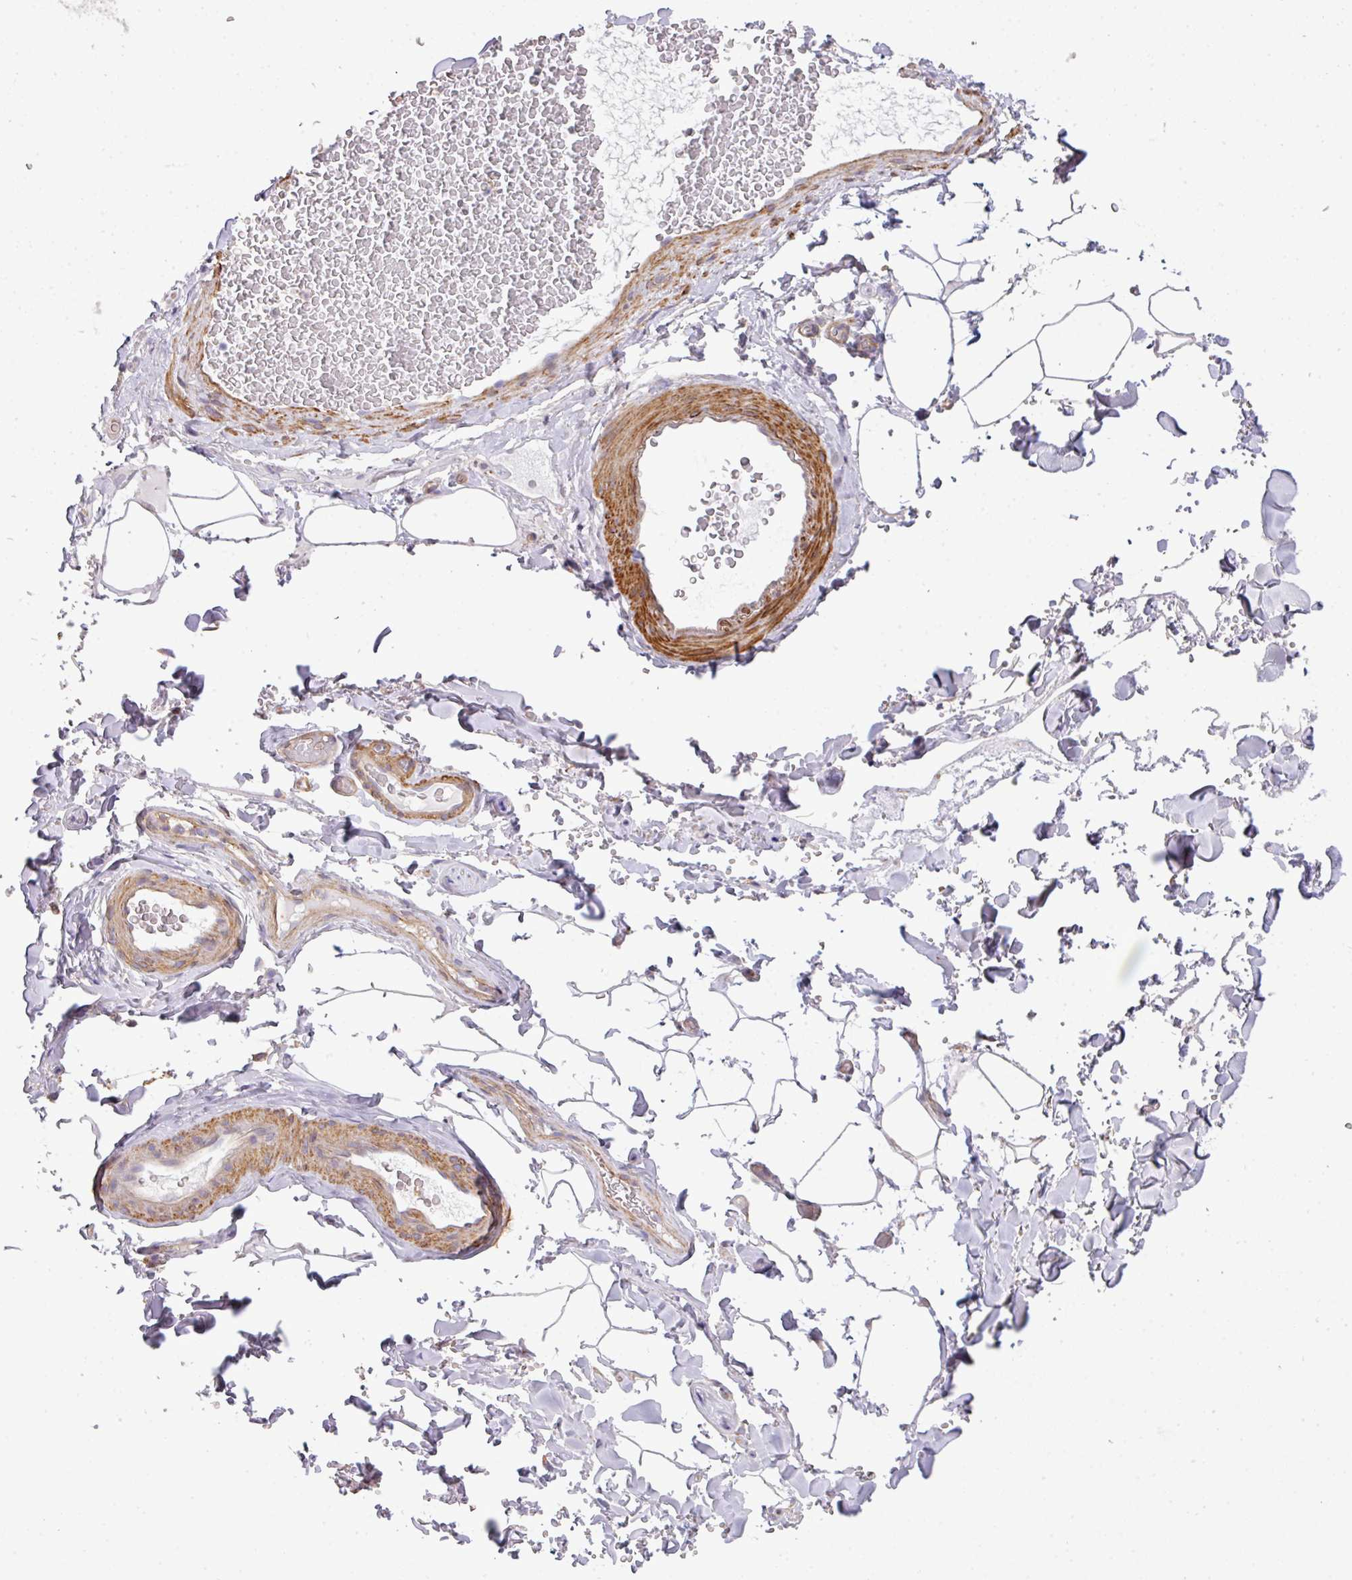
{"staining": {"intensity": "negative", "quantity": "none", "location": "none"}, "tissue": "adipose tissue", "cell_type": "Adipocytes", "image_type": "normal", "snomed": [{"axis": "morphology", "description": "Normal tissue, NOS"}, {"axis": "topography", "description": "Rectum"}, {"axis": "topography", "description": "Peripheral nerve tissue"}], "caption": "This image is of benign adipose tissue stained with IHC to label a protein in brown with the nuclei are counter-stained blue. There is no positivity in adipocytes.", "gene": "LRRC41", "patient": {"sex": "female", "age": 69}}